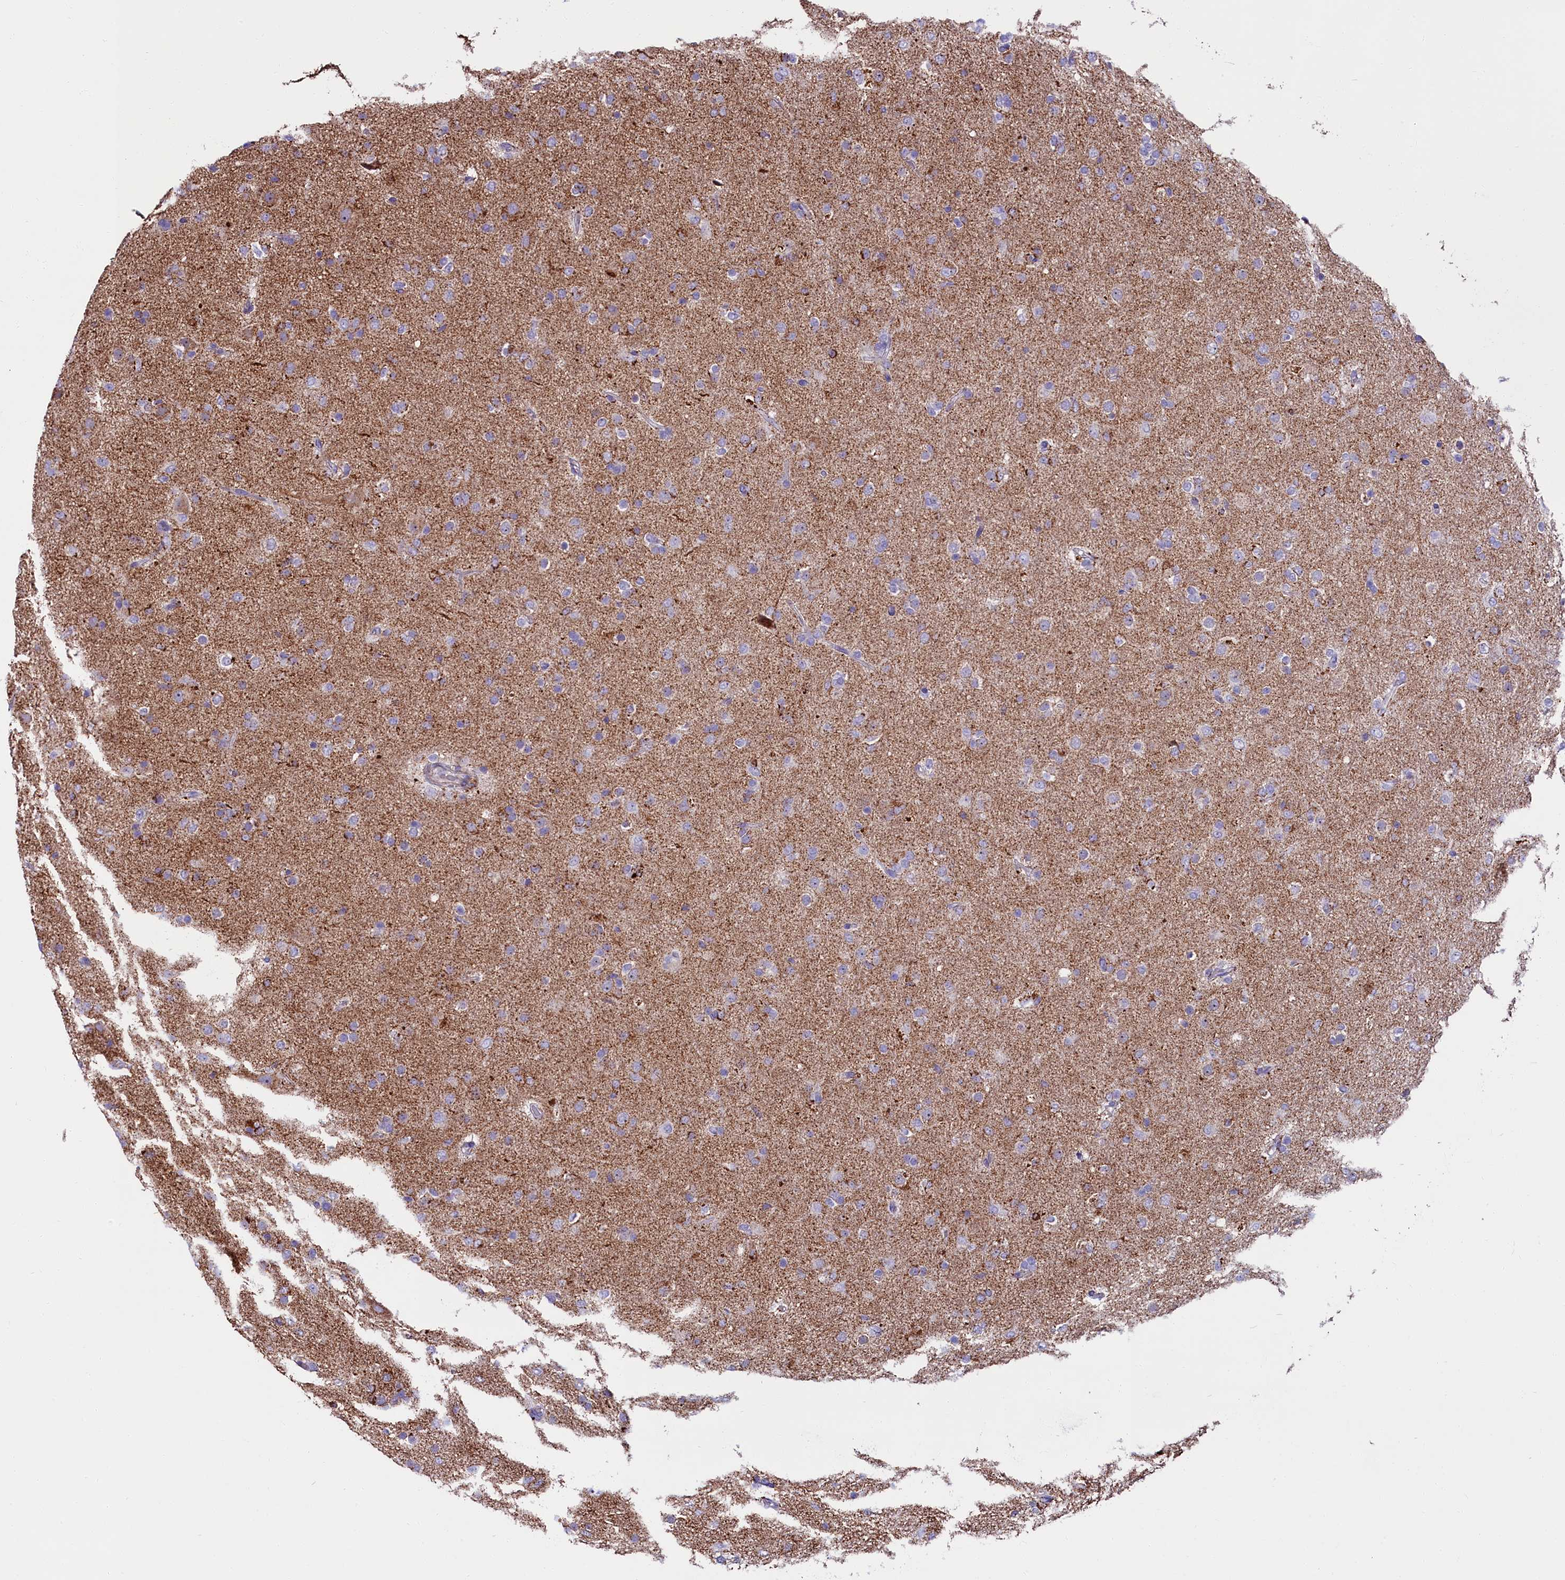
{"staining": {"intensity": "negative", "quantity": "none", "location": "none"}, "tissue": "glioma", "cell_type": "Tumor cells", "image_type": "cancer", "snomed": [{"axis": "morphology", "description": "Glioma, malignant, Low grade"}, {"axis": "topography", "description": "Brain"}], "caption": "Human malignant glioma (low-grade) stained for a protein using immunohistochemistry (IHC) reveals no staining in tumor cells.", "gene": "IL20RA", "patient": {"sex": "male", "age": 65}}